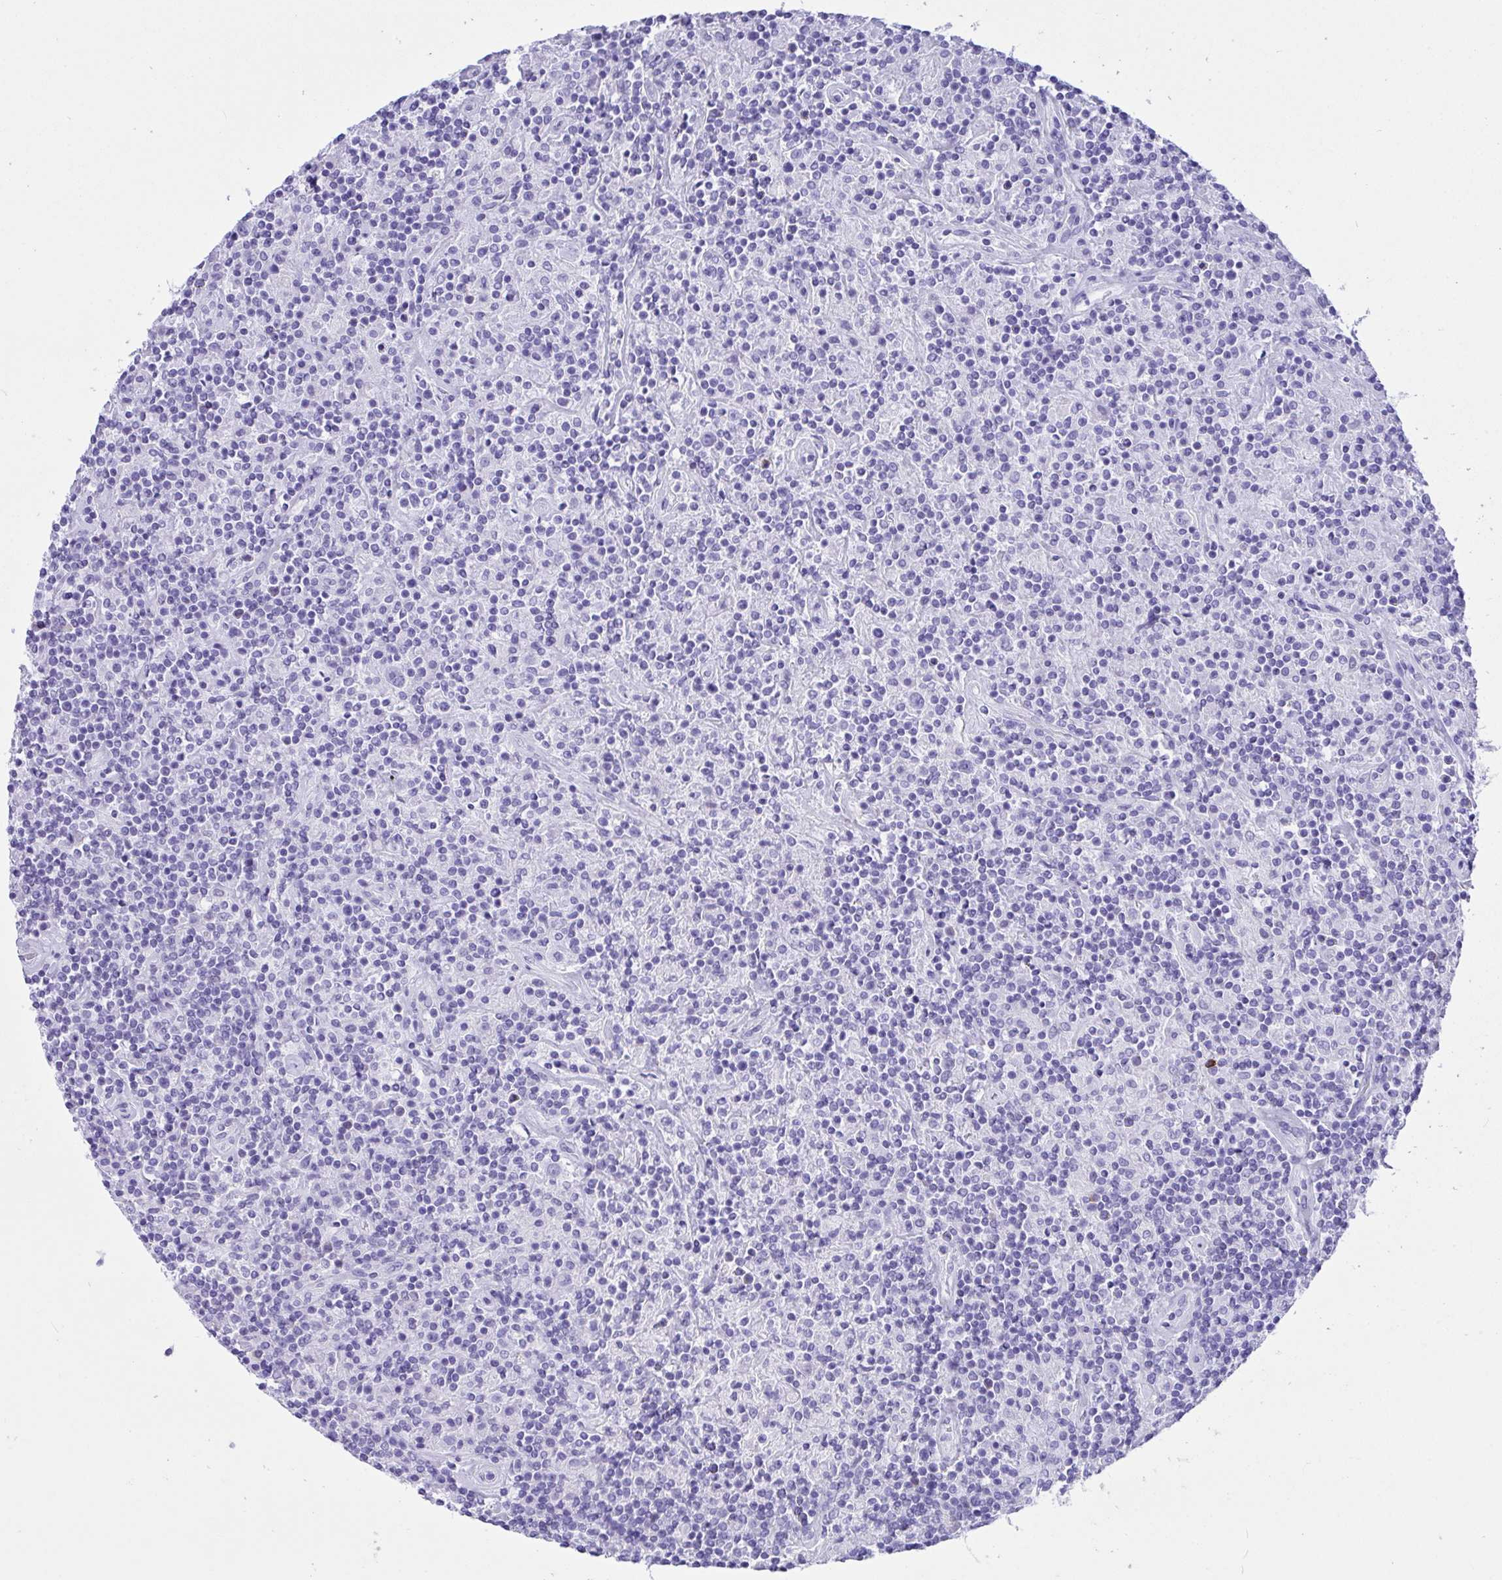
{"staining": {"intensity": "negative", "quantity": "none", "location": "none"}, "tissue": "lymphoma", "cell_type": "Tumor cells", "image_type": "cancer", "snomed": [{"axis": "morphology", "description": "Hodgkin's disease, NOS"}, {"axis": "topography", "description": "Lymph node"}], "caption": "A high-resolution photomicrograph shows immunohistochemistry staining of Hodgkin's disease, which displays no significant positivity in tumor cells.", "gene": "BEST4", "patient": {"sex": "male", "age": 70}}